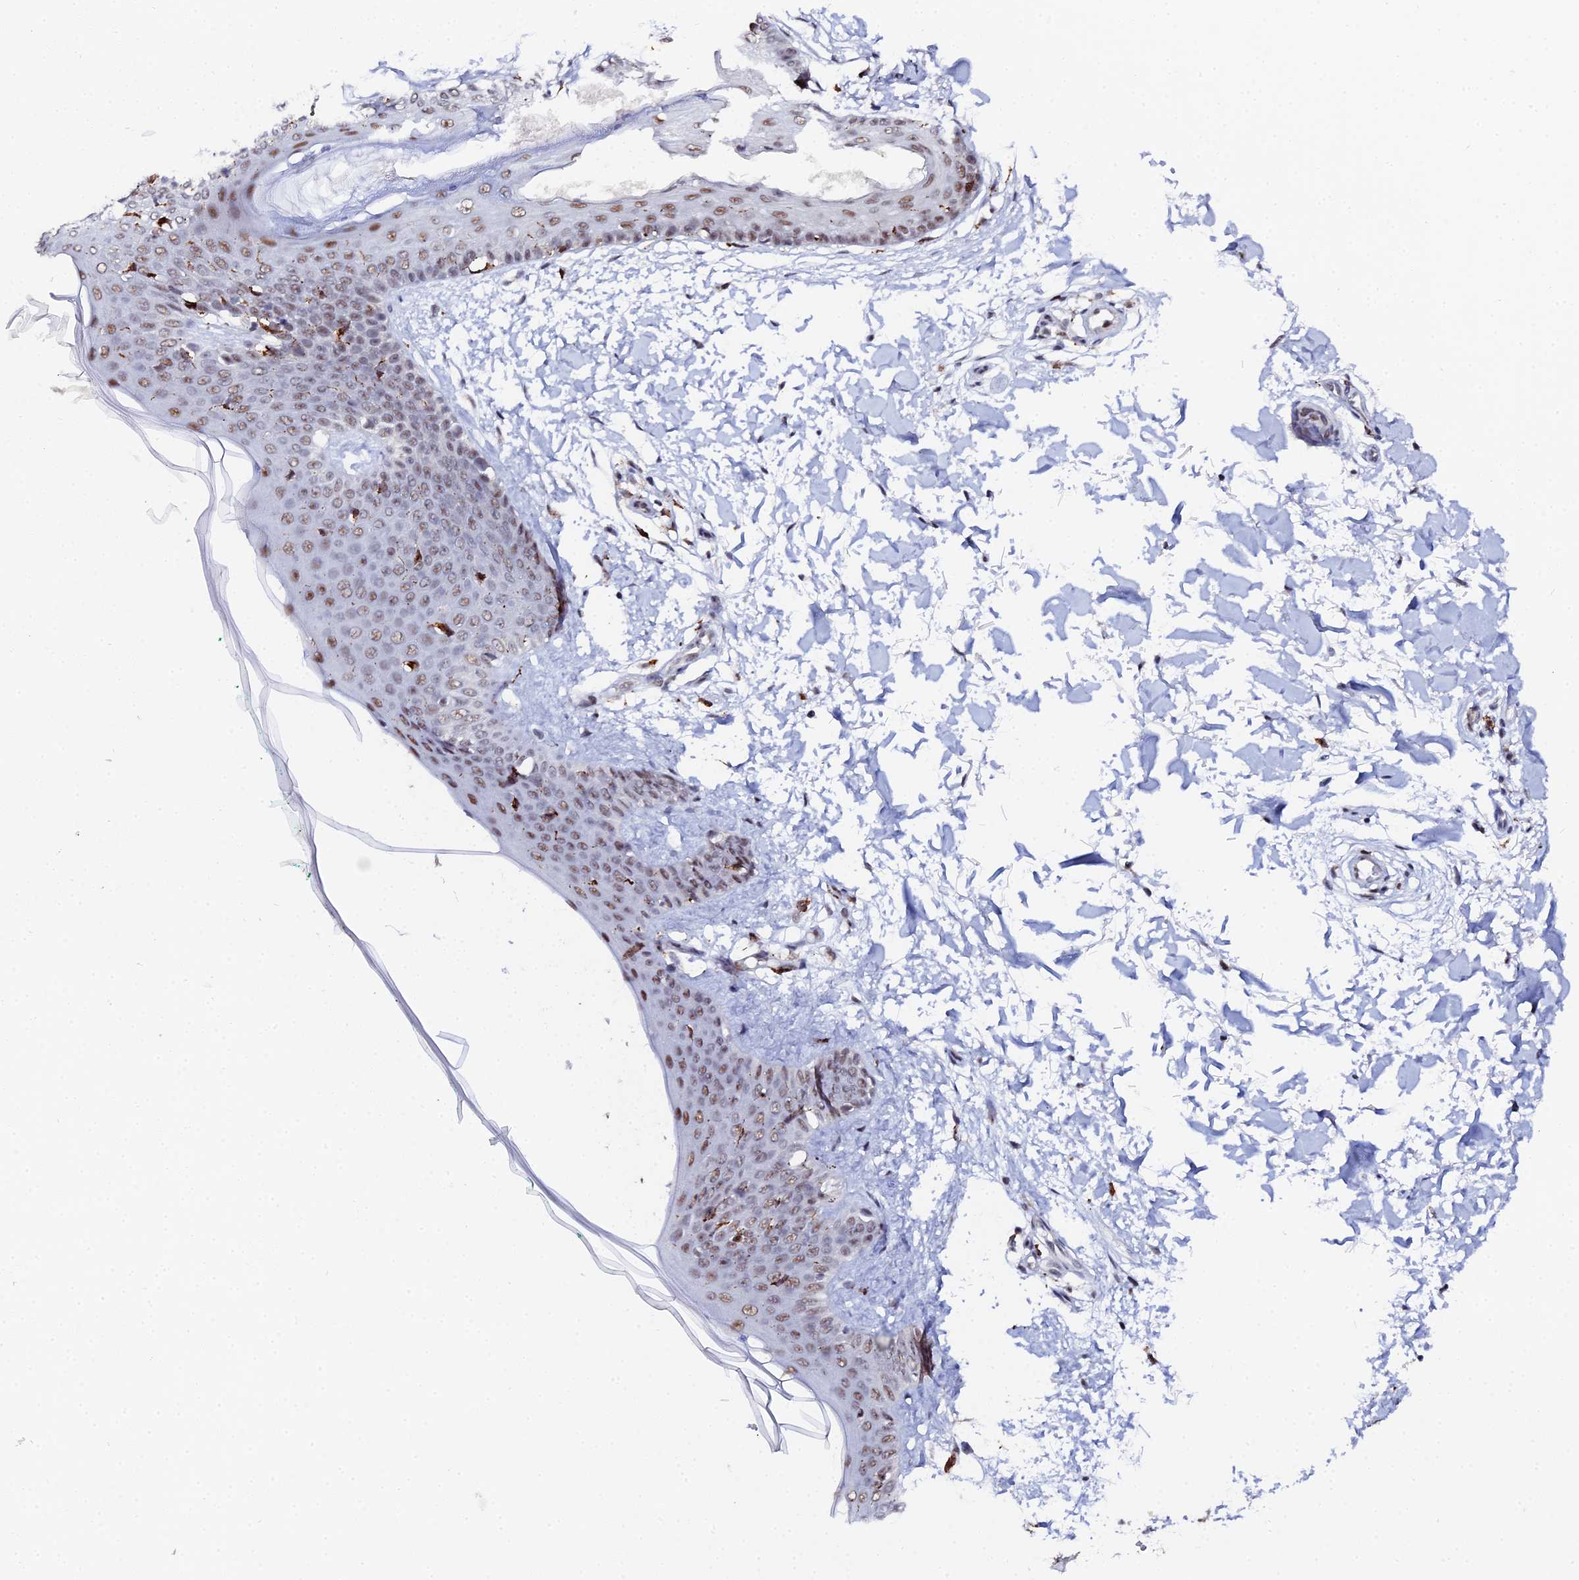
{"staining": {"intensity": "moderate", "quantity": ">75%", "location": "nuclear"}, "tissue": "skin", "cell_type": "Fibroblasts", "image_type": "normal", "snomed": [{"axis": "morphology", "description": "Normal tissue, NOS"}, {"axis": "topography", "description": "Skin"}], "caption": "Skin stained with IHC displays moderate nuclear expression in approximately >75% of fibroblasts.", "gene": "MAGOHB", "patient": {"sex": "female", "age": 34}}